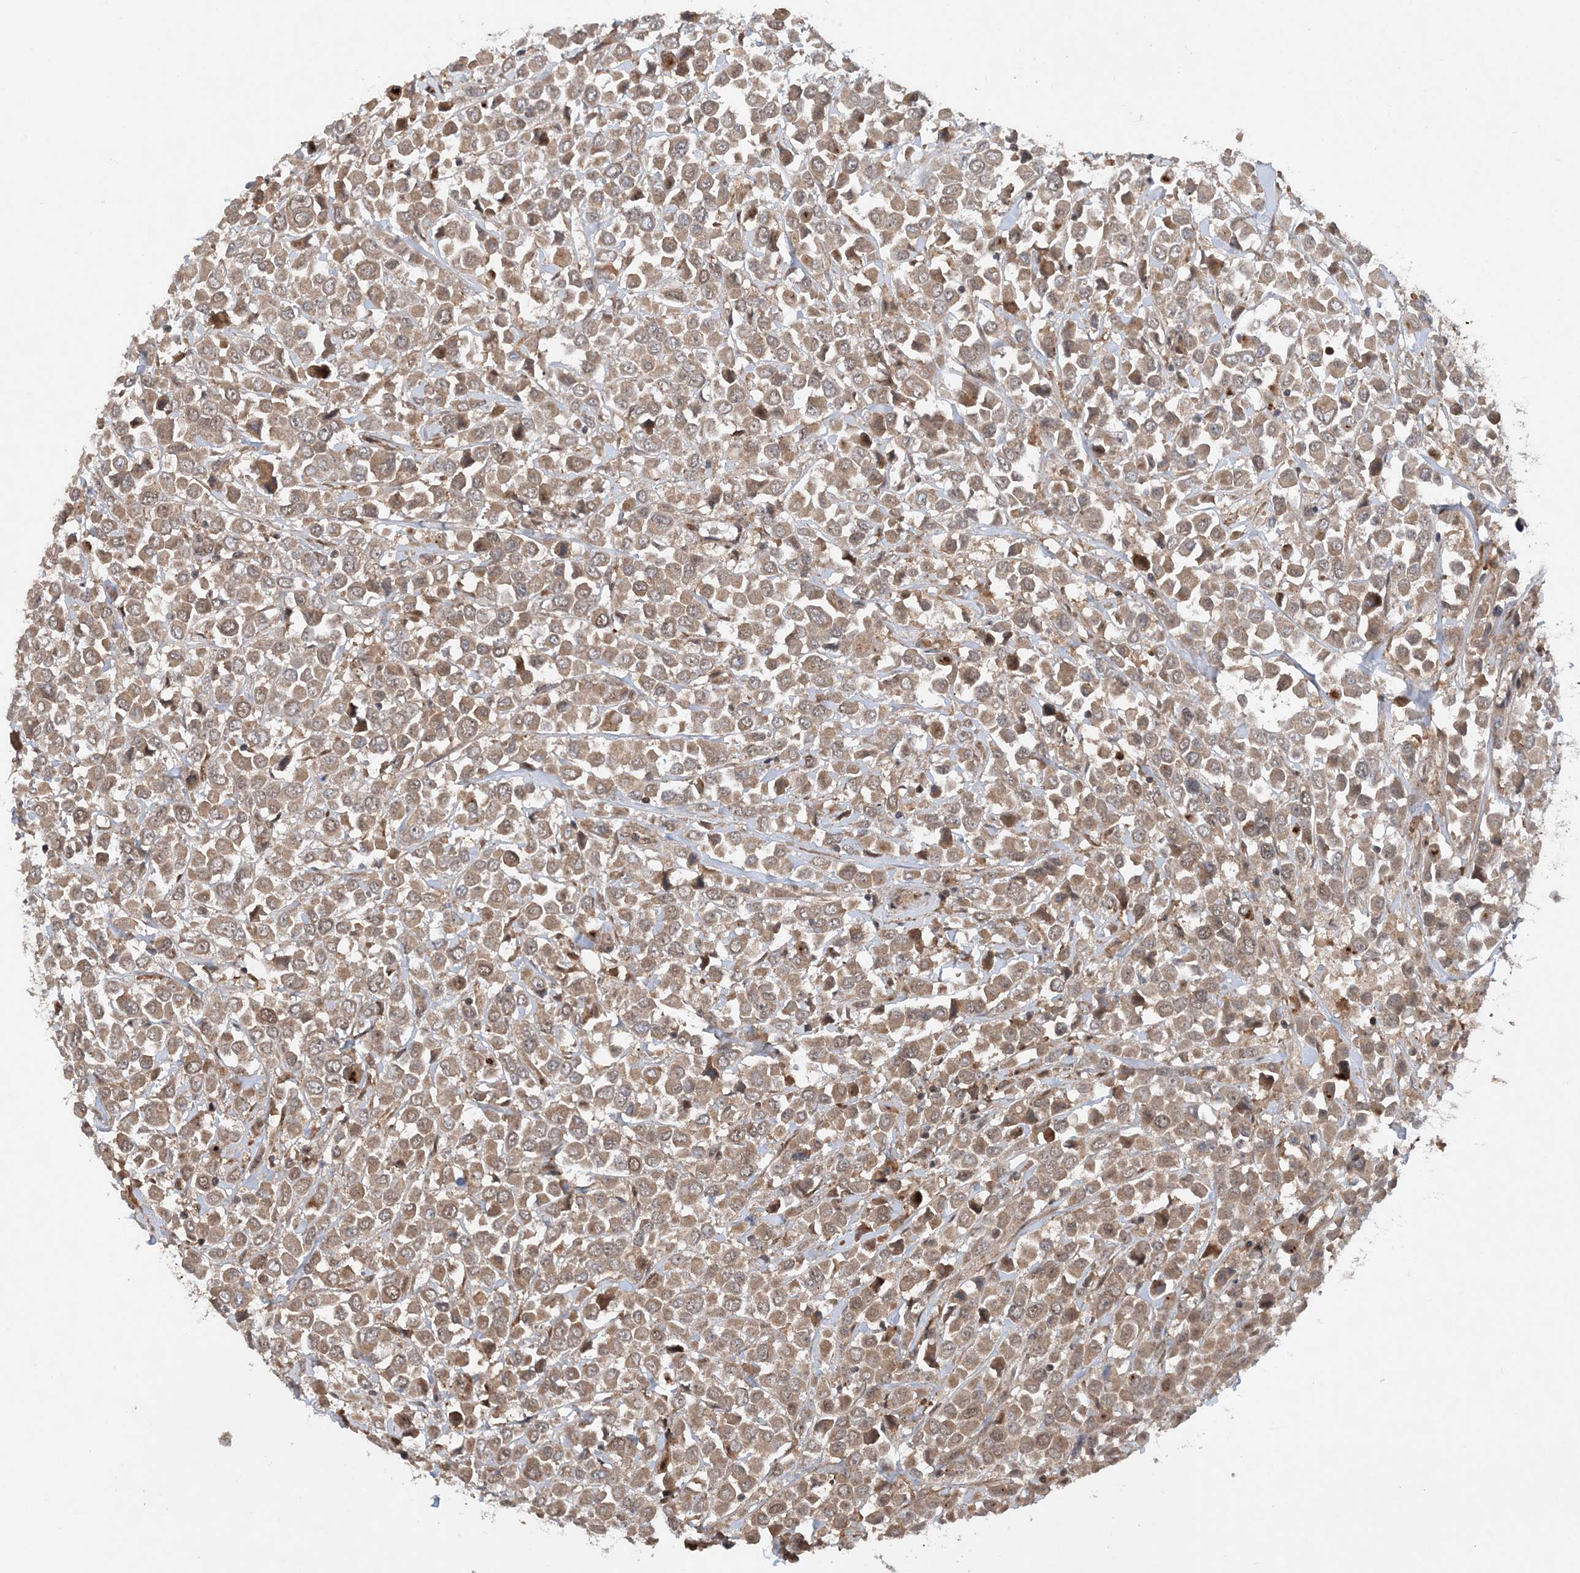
{"staining": {"intensity": "moderate", "quantity": ">75%", "location": "cytoplasmic/membranous"}, "tissue": "breast cancer", "cell_type": "Tumor cells", "image_type": "cancer", "snomed": [{"axis": "morphology", "description": "Duct carcinoma"}, {"axis": "topography", "description": "Breast"}], "caption": "Invasive ductal carcinoma (breast) was stained to show a protein in brown. There is medium levels of moderate cytoplasmic/membranous staining in about >75% of tumor cells.", "gene": "HEMK1", "patient": {"sex": "female", "age": 61}}